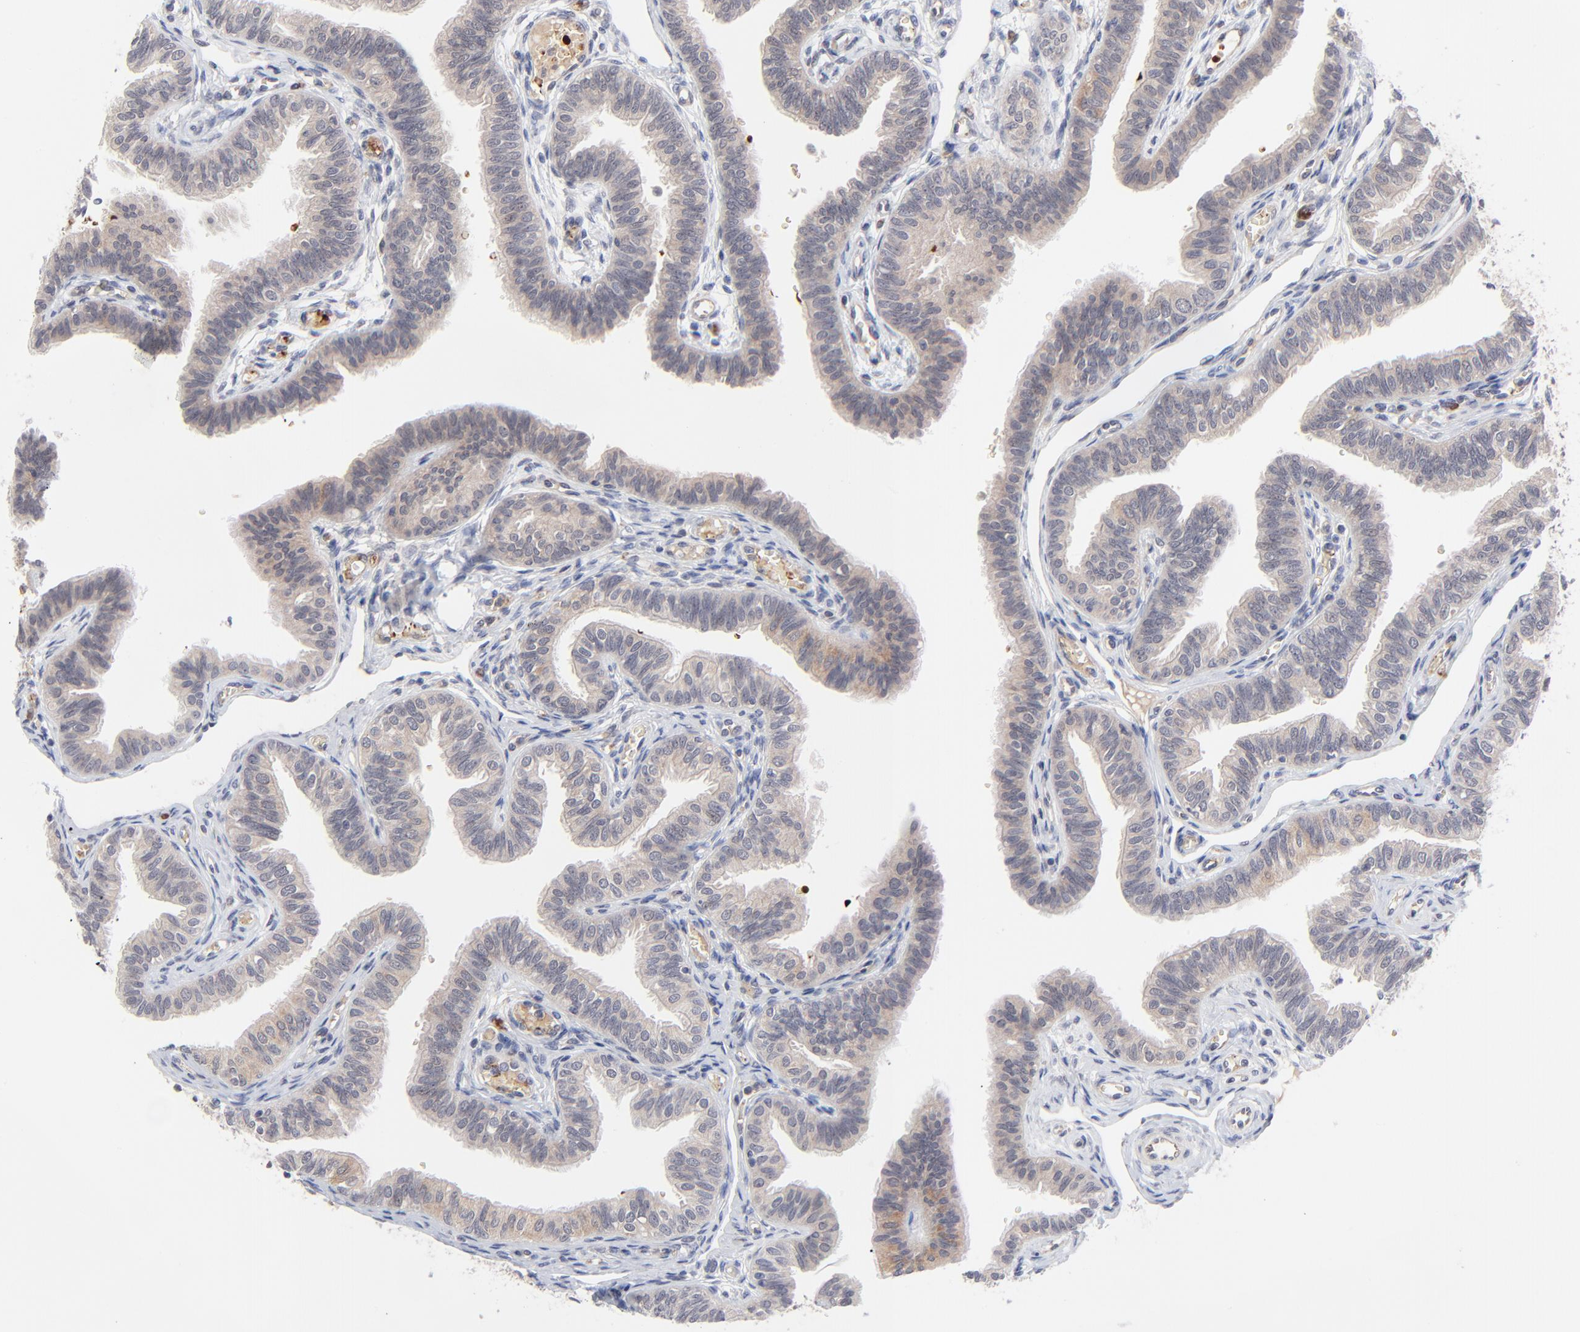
{"staining": {"intensity": "weak", "quantity": ">75%", "location": "cytoplasmic/membranous"}, "tissue": "fallopian tube", "cell_type": "Glandular cells", "image_type": "normal", "snomed": [{"axis": "morphology", "description": "Normal tissue, NOS"}, {"axis": "morphology", "description": "Dermoid, NOS"}, {"axis": "topography", "description": "Fallopian tube"}], "caption": "Brown immunohistochemical staining in benign human fallopian tube displays weak cytoplasmic/membranous positivity in approximately >75% of glandular cells.", "gene": "CASP10", "patient": {"sex": "female", "age": 33}}